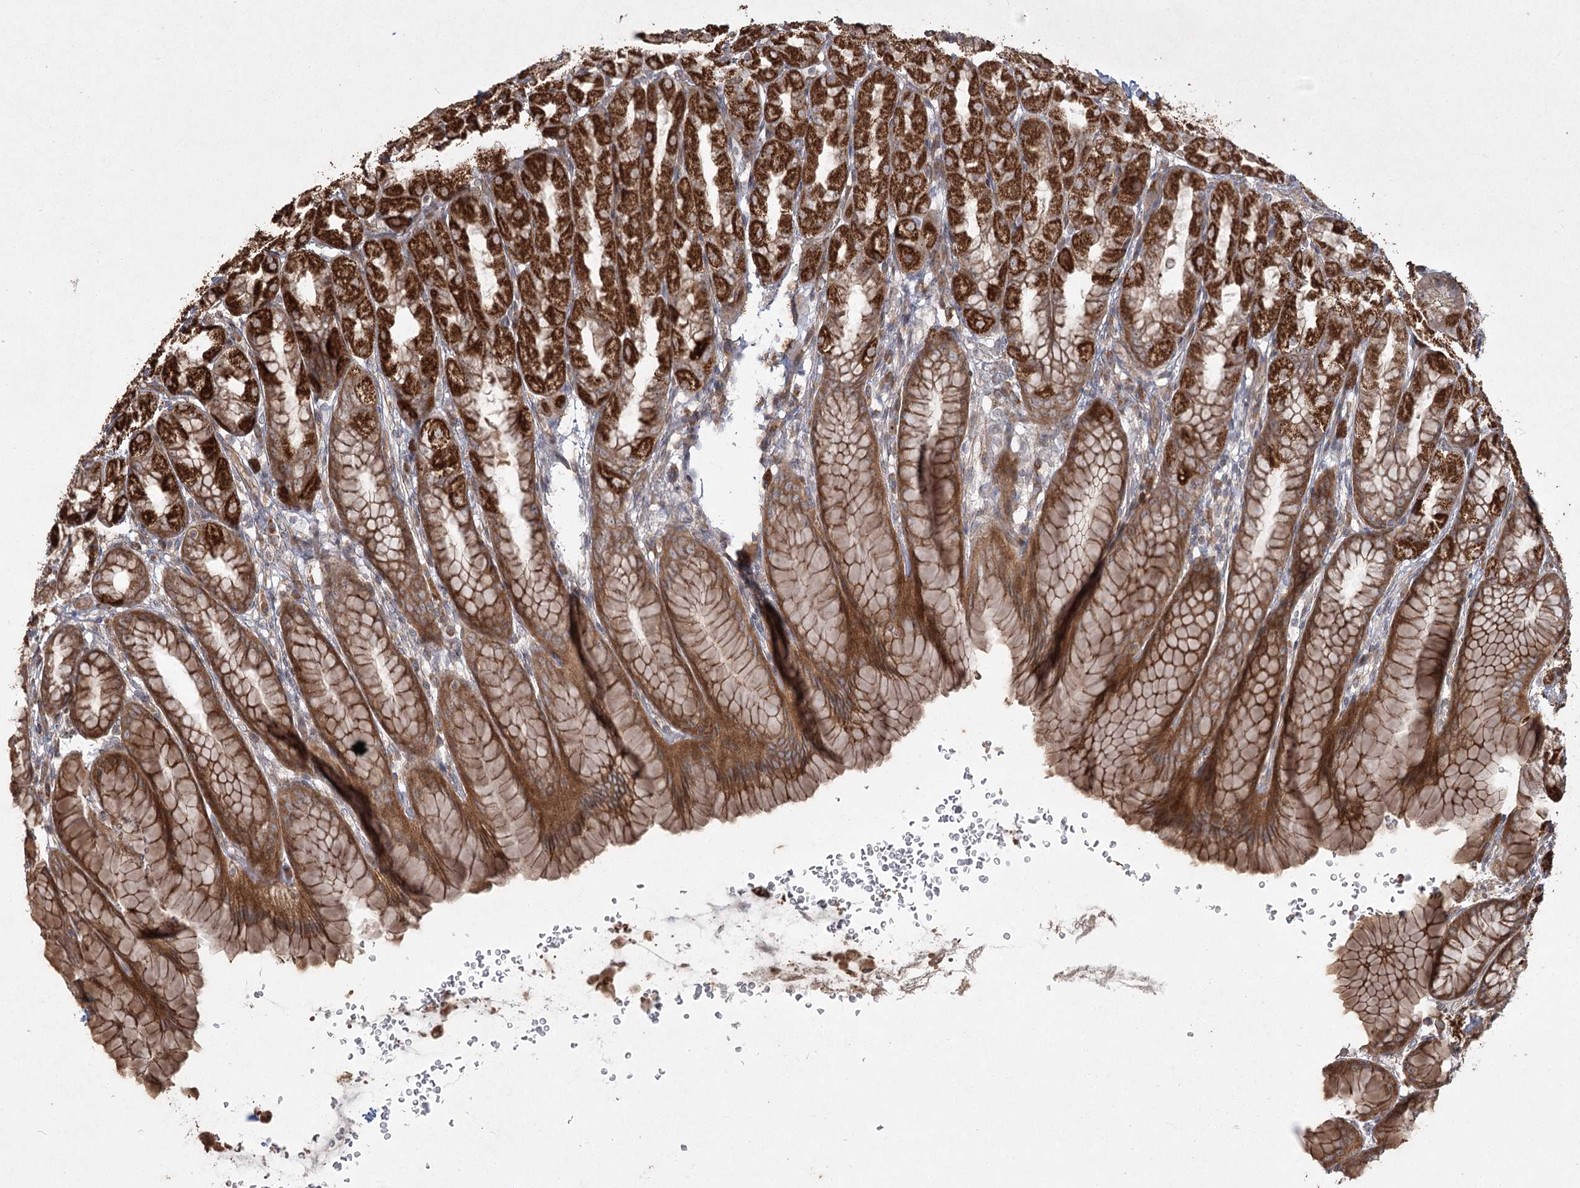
{"staining": {"intensity": "strong", "quantity": ">75%", "location": "cytoplasmic/membranous"}, "tissue": "stomach", "cell_type": "Glandular cells", "image_type": "normal", "snomed": [{"axis": "morphology", "description": "Normal tissue, NOS"}, {"axis": "topography", "description": "Stomach"}], "caption": "About >75% of glandular cells in benign stomach demonstrate strong cytoplasmic/membranous protein staining as visualized by brown immunohistochemical staining.", "gene": "CPLANE1", "patient": {"sex": "male", "age": 42}}